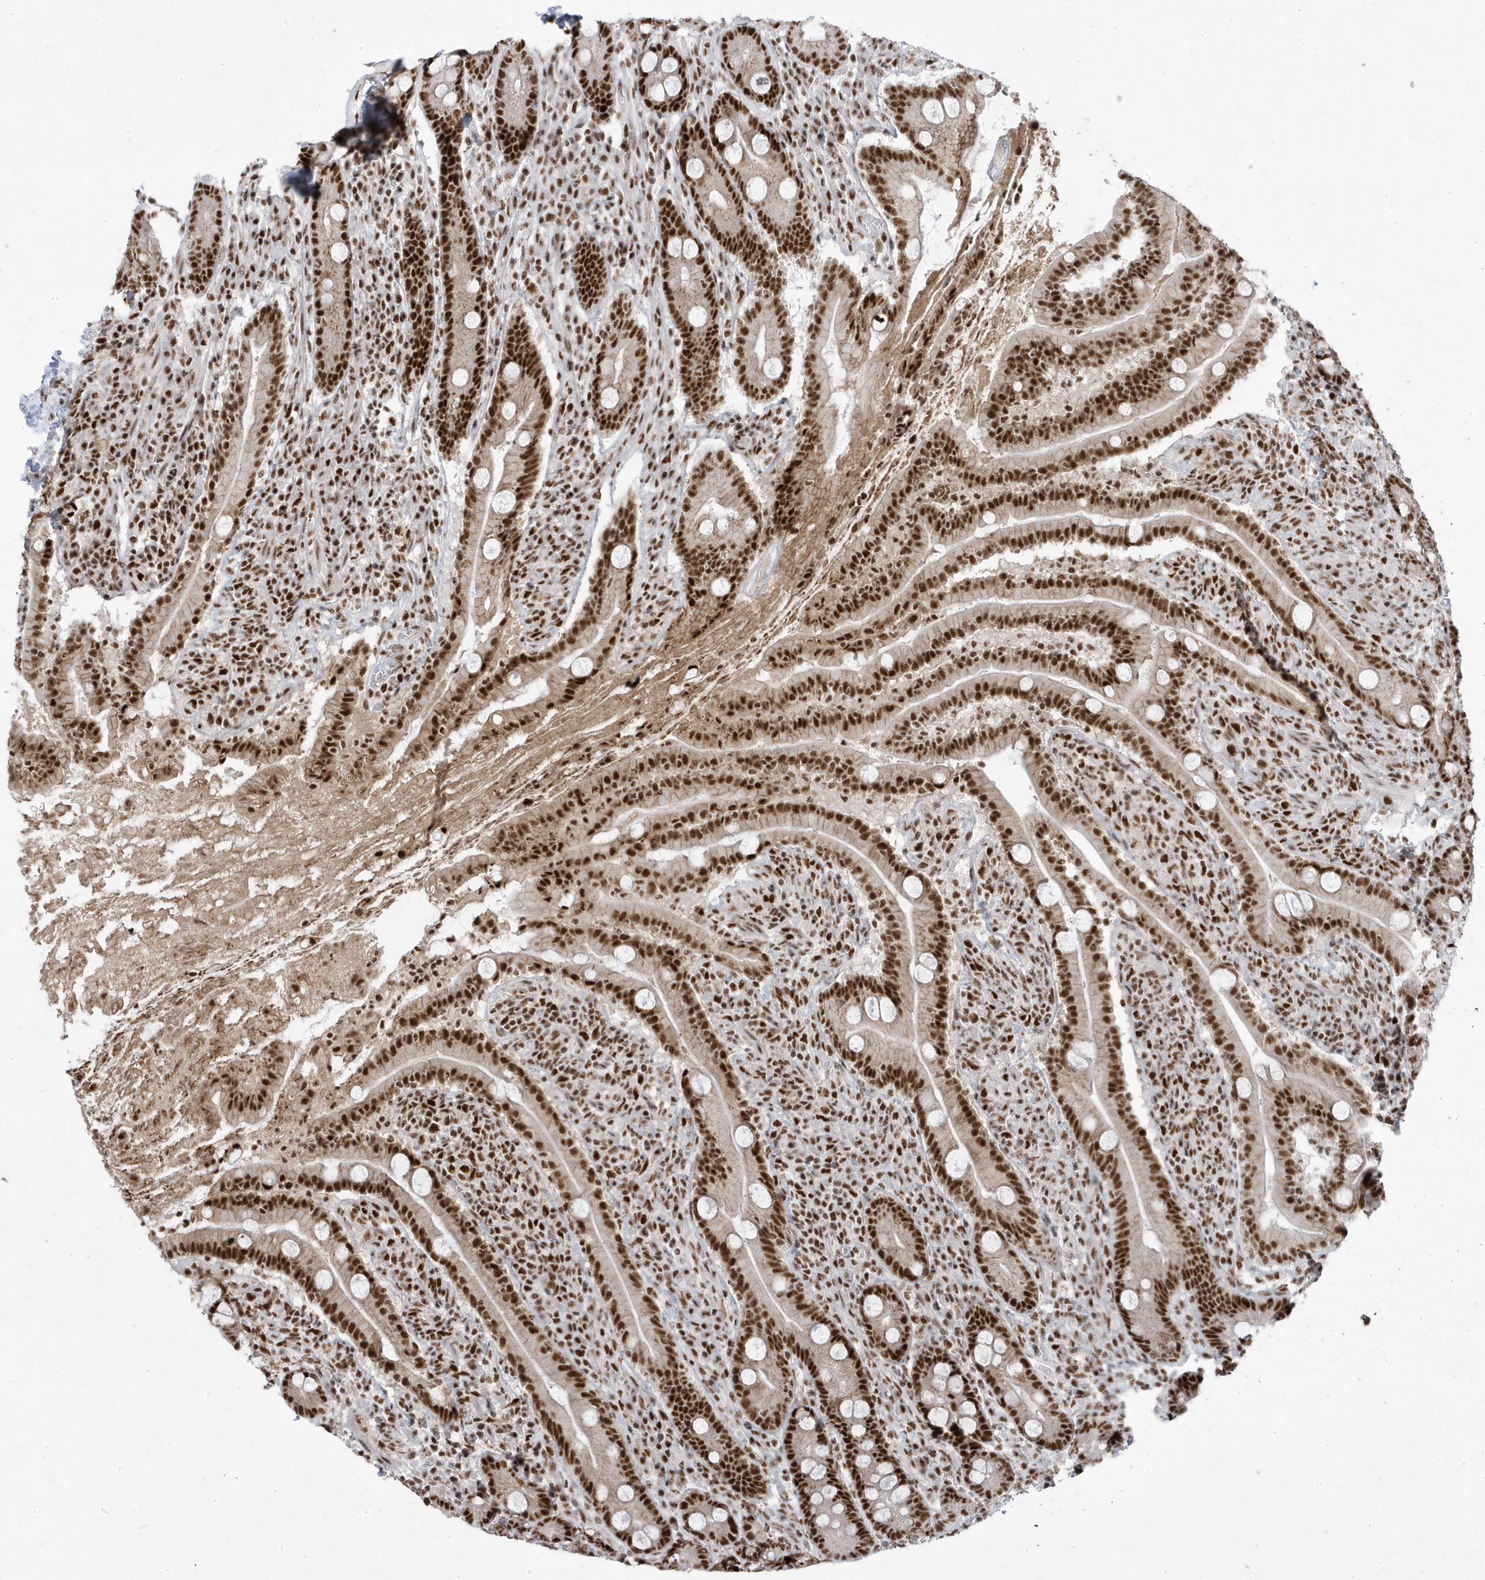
{"staining": {"intensity": "strong", "quantity": ">75%", "location": "nuclear"}, "tissue": "duodenum", "cell_type": "Glandular cells", "image_type": "normal", "snomed": [{"axis": "morphology", "description": "Normal tissue, NOS"}, {"axis": "topography", "description": "Duodenum"}], "caption": "Glandular cells demonstrate strong nuclear expression in about >75% of cells in benign duodenum. Immunohistochemistry (ihc) stains the protein in brown and the nuclei are stained blue.", "gene": "MTREX", "patient": {"sex": "male", "age": 35}}